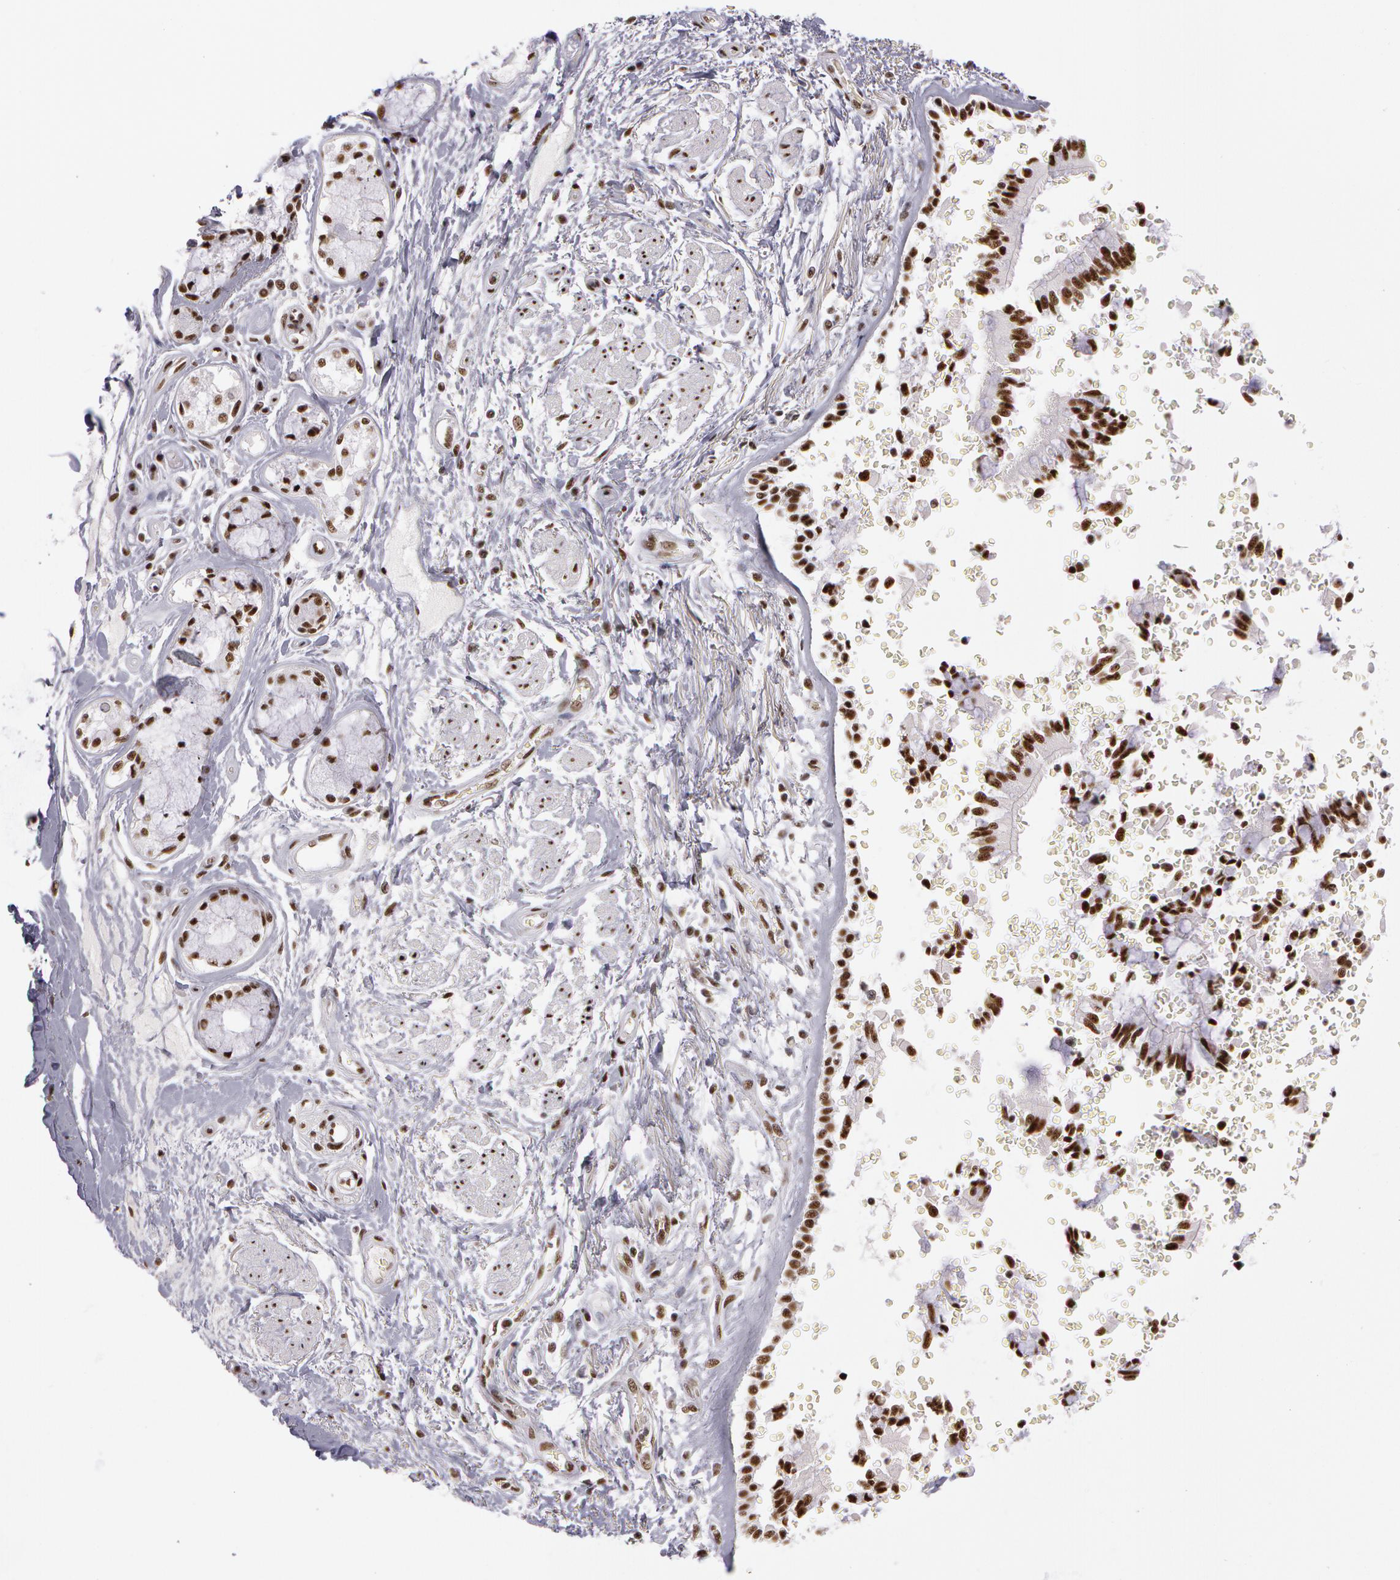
{"staining": {"intensity": "strong", "quantity": ">75%", "location": "nuclear"}, "tissue": "bronchus", "cell_type": "Respiratory epithelial cells", "image_type": "normal", "snomed": [{"axis": "morphology", "description": "Normal tissue, NOS"}, {"axis": "topography", "description": "Cartilage tissue"}, {"axis": "topography", "description": "Lung"}], "caption": "Immunohistochemistry (DAB) staining of benign bronchus displays strong nuclear protein positivity in approximately >75% of respiratory epithelial cells.", "gene": "PNN", "patient": {"sex": "male", "age": 65}}